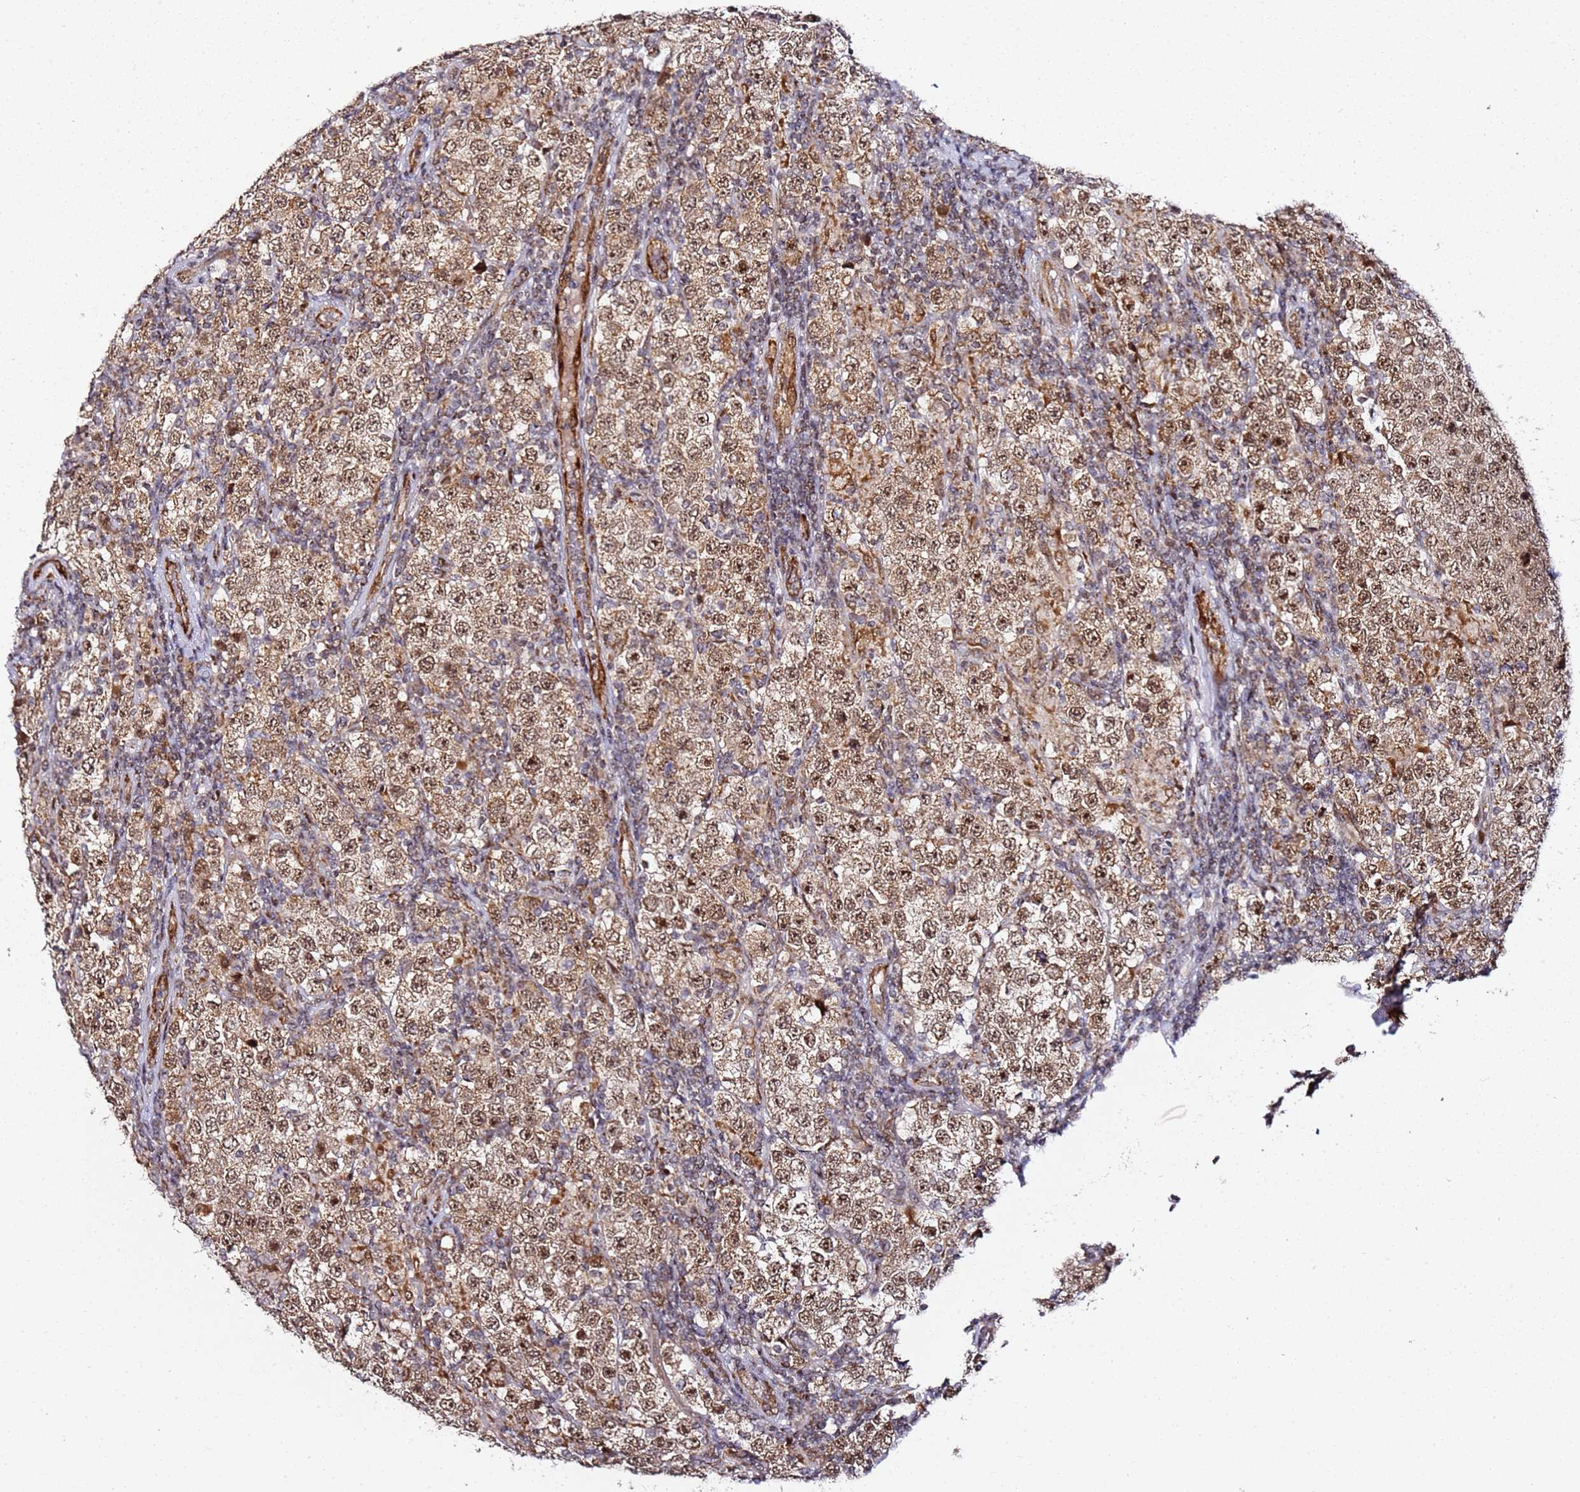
{"staining": {"intensity": "moderate", "quantity": ">75%", "location": "cytoplasmic/membranous,nuclear"}, "tissue": "testis cancer", "cell_type": "Tumor cells", "image_type": "cancer", "snomed": [{"axis": "morphology", "description": "Normal tissue, NOS"}, {"axis": "morphology", "description": "Urothelial carcinoma, High grade"}, {"axis": "morphology", "description": "Seminoma, NOS"}, {"axis": "morphology", "description": "Carcinoma, Embryonal, NOS"}, {"axis": "topography", "description": "Urinary bladder"}, {"axis": "topography", "description": "Testis"}], "caption": "Tumor cells reveal medium levels of moderate cytoplasmic/membranous and nuclear staining in approximately >75% of cells in human high-grade urothelial carcinoma (testis).", "gene": "TP53AIP1", "patient": {"sex": "male", "age": 41}}